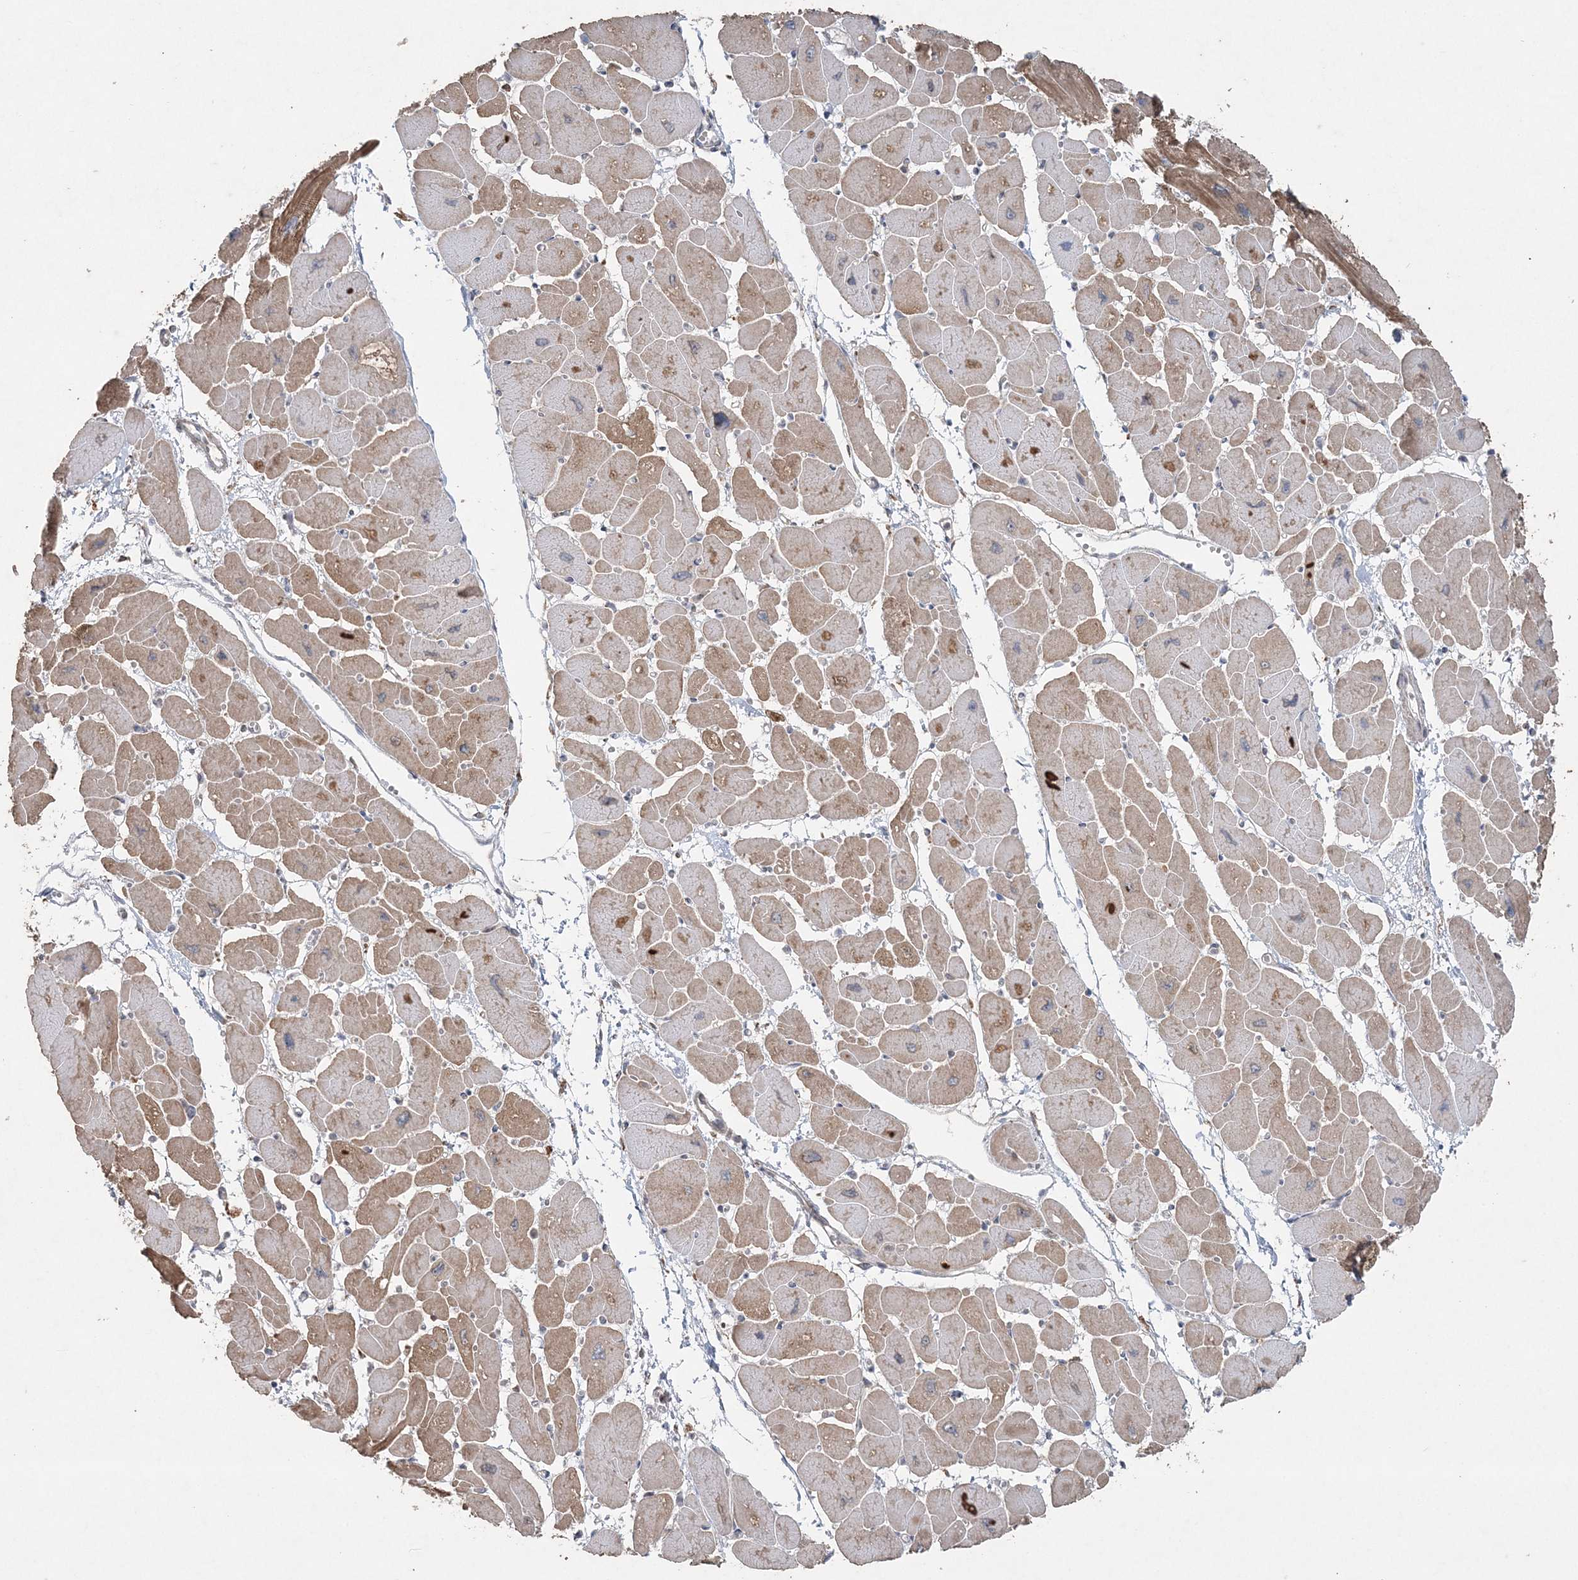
{"staining": {"intensity": "moderate", "quantity": "25%-75%", "location": "cytoplasmic/membranous"}, "tissue": "heart muscle", "cell_type": "Cardiomyocytes", "image_type": "normal", "snomed": [{"axis": "morphology", "description": "Normal tissue, NOS"}, {"axis": "topography", "description": "Heart"}], "caption": "This micrograph displays immunohistochemistry staining of benign heart muscle, with medium moderate cytoplasmic/membranous positivity in approximately 25%-75% of cardiomyocytes.", "gene": "SLU7", "patient": {"sex": "female", "age": 54}}